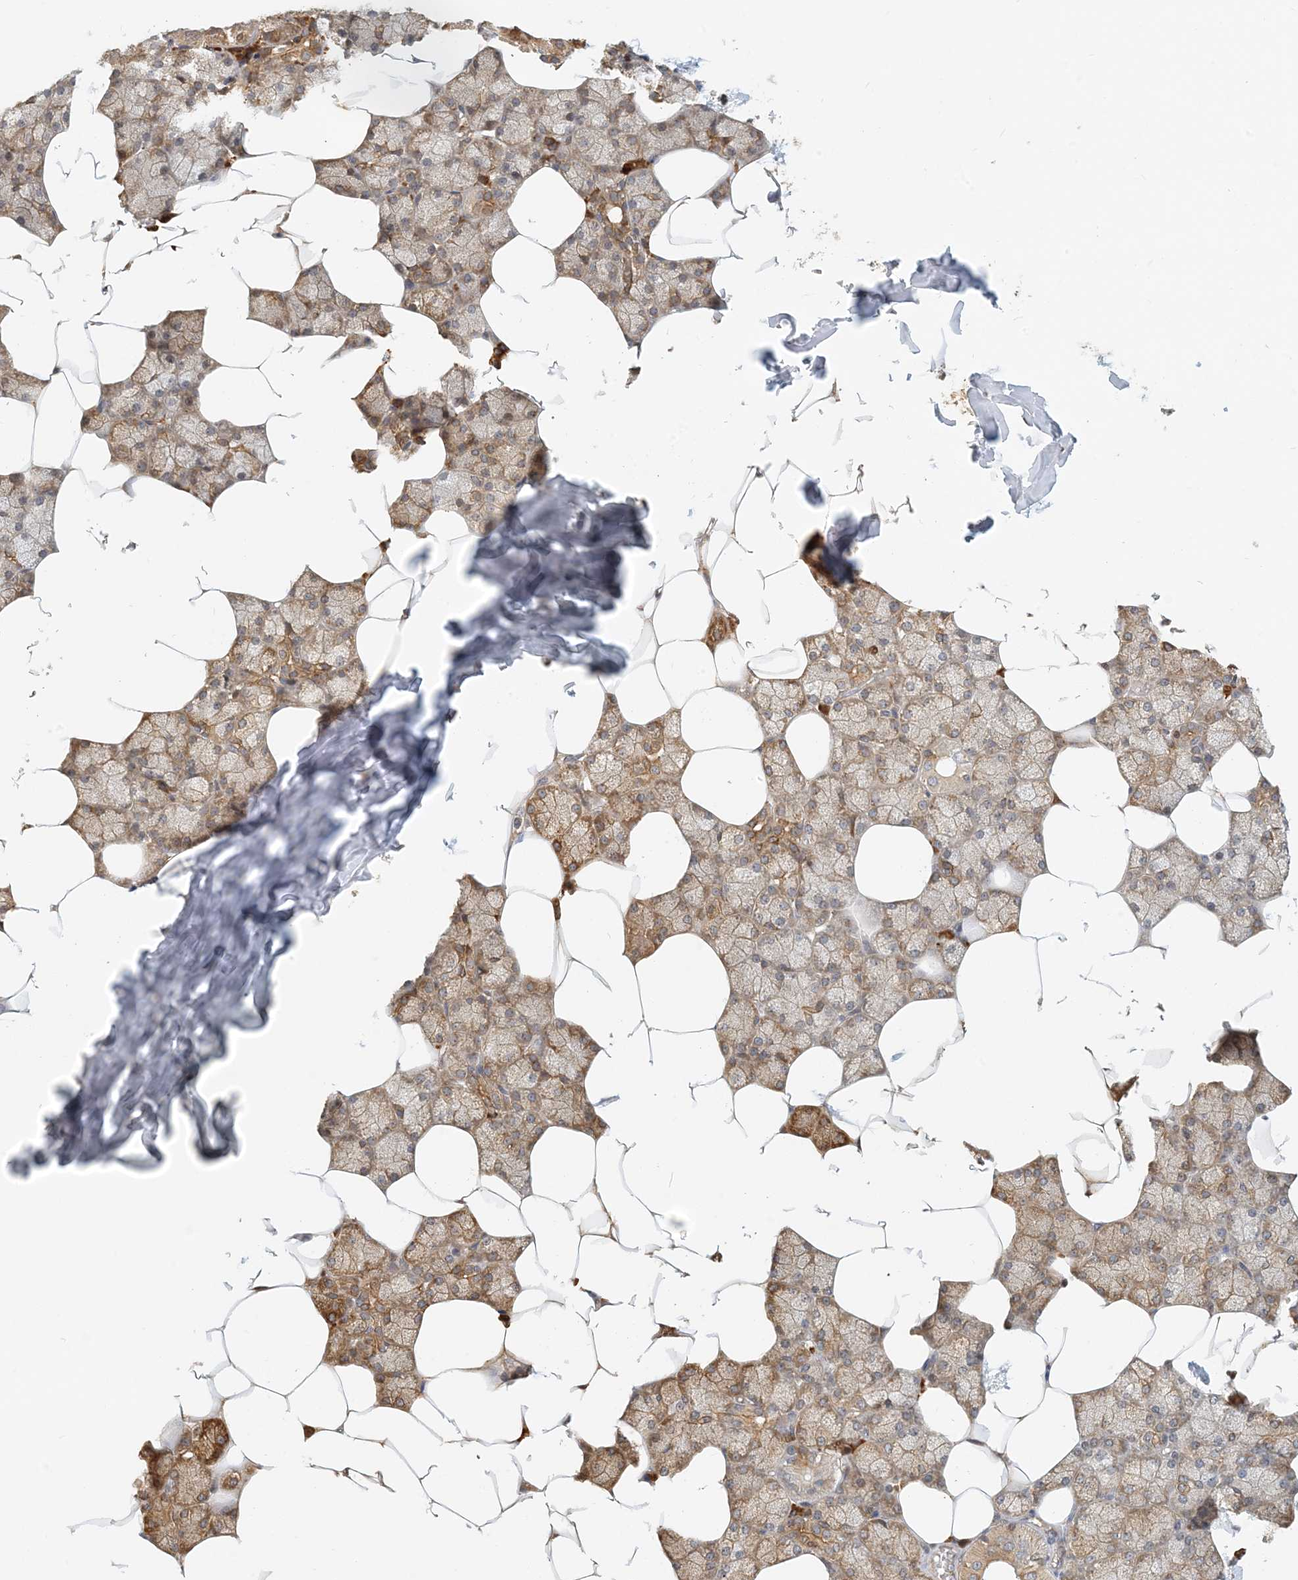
{"staining": {"intensity": "moderate", "quantity": ">75%", "location": "cytoplasmic/membranous"}, "tissue": "salivary gland", "cell_type": "Glandular cells", "image_type": "normal", "snomed": [{"axis": "morphology", "description": "Normal tissue, NOS"}, {"axis": "topography", "description": "Salivary gland"}], "caption": "Protein staining by IHC reveals moderate cytoplasmic/membranous positivity in about >75% of glandular cells in unremarkable salivary gland. Immunohistochemistry stains the protein in brown and the nuclei are stained blue.", "gene": "HNMT", "patient": {"sex": "male", "age": 62}}